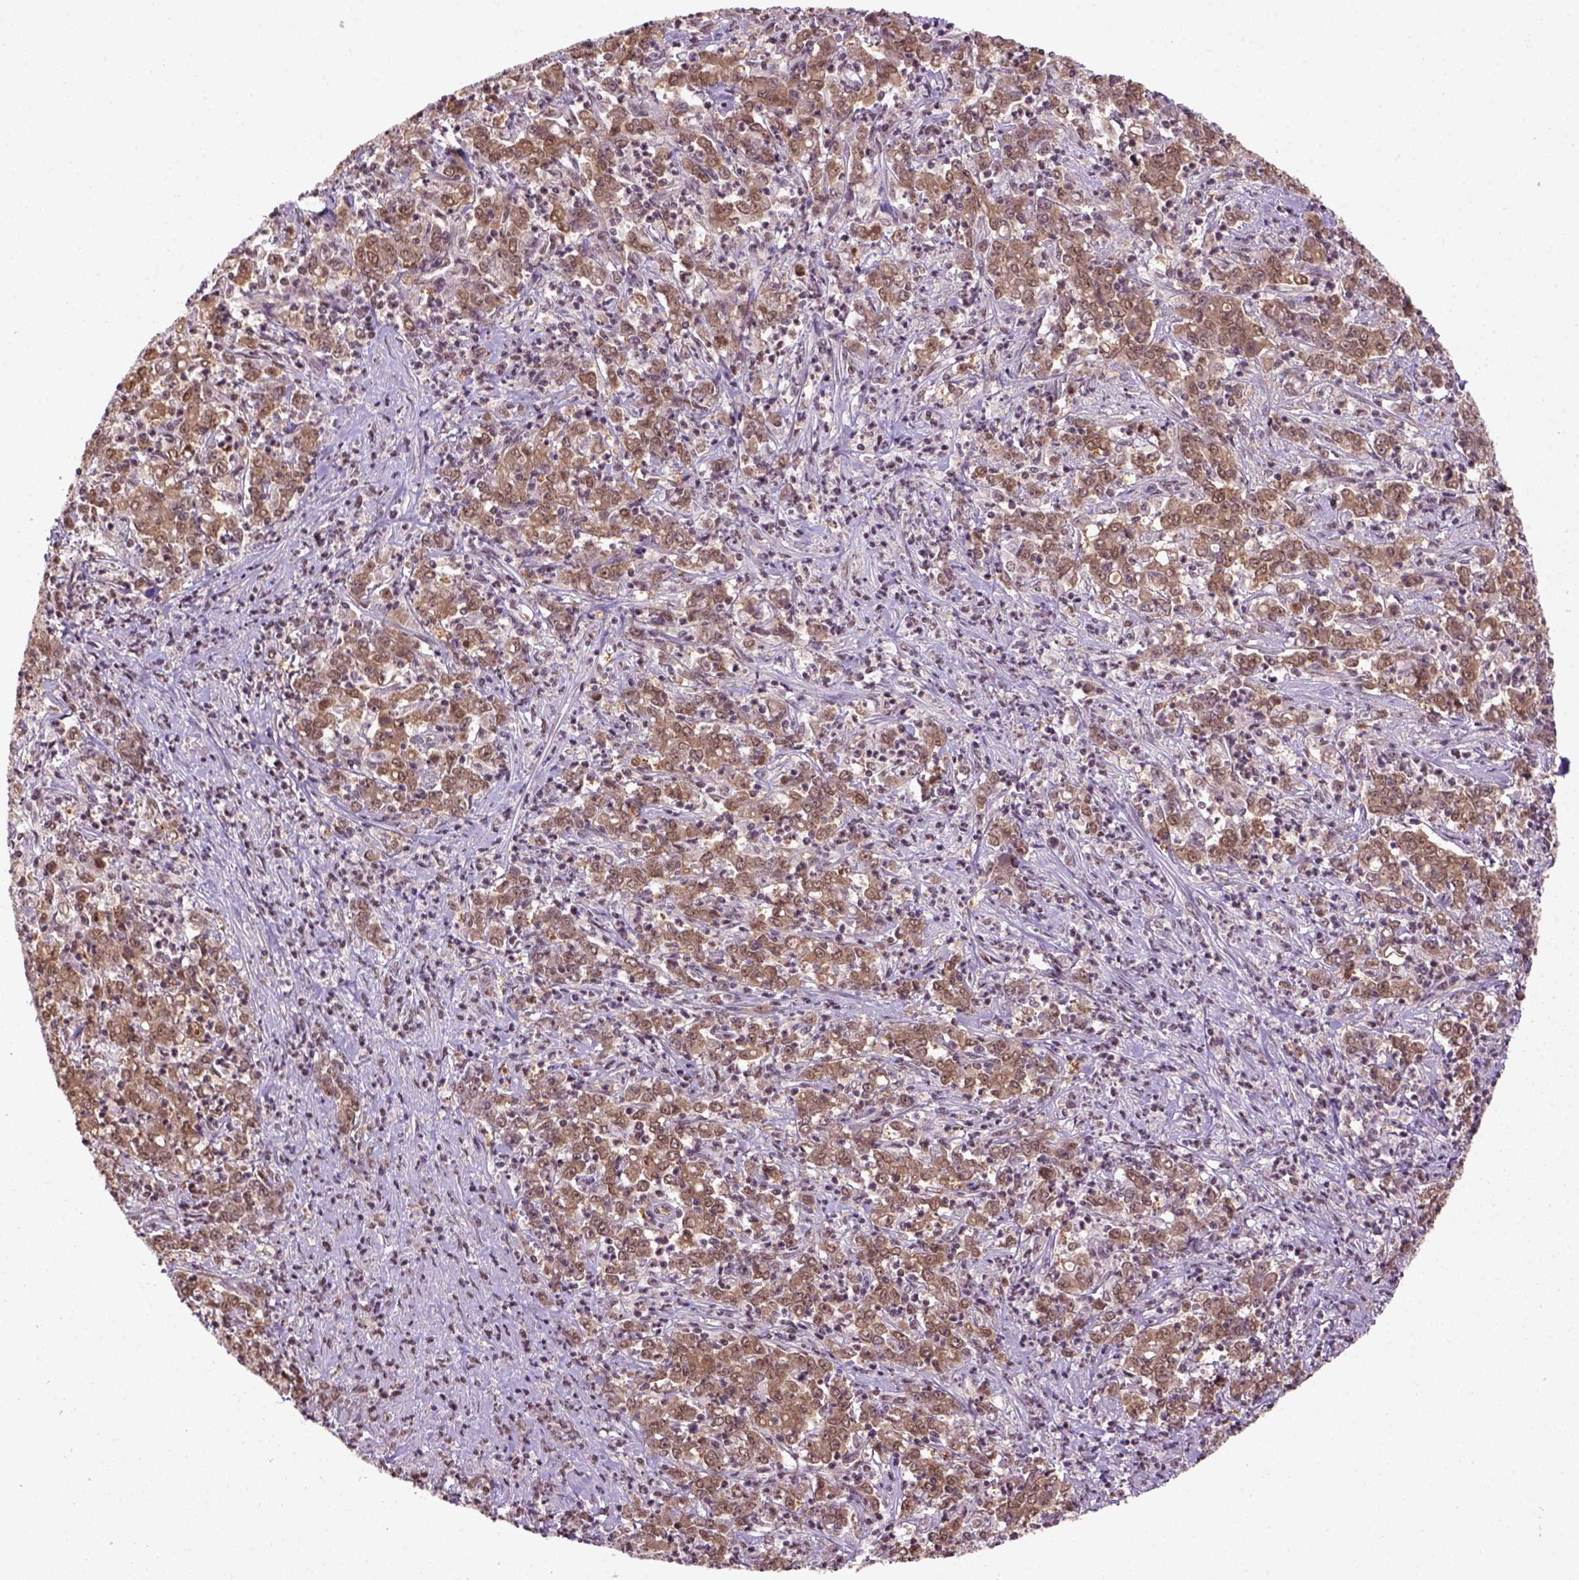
{"staining": {"intensity": "moderate", "quantity": ">75%", "location": "cytoplasmic/membranous,nuclear"}, "tissue": "stomach cancer", "cell_type": "Tumor cells", "image_type": "cancer", "snomed": [{"axis": "morphology", "description": "Adenocarcinoma, NOS"}, {"axis": "topography", "description": "Stomach, lower"}], "caption": "Tumor cells demonstrate moderate cytoplasmic/membranous and nuclear staining in approximately >75% of cells in adenocarcinoma (stomach).", "gene": "GOT1", "patient": {"sex": "female", "age": 71}}